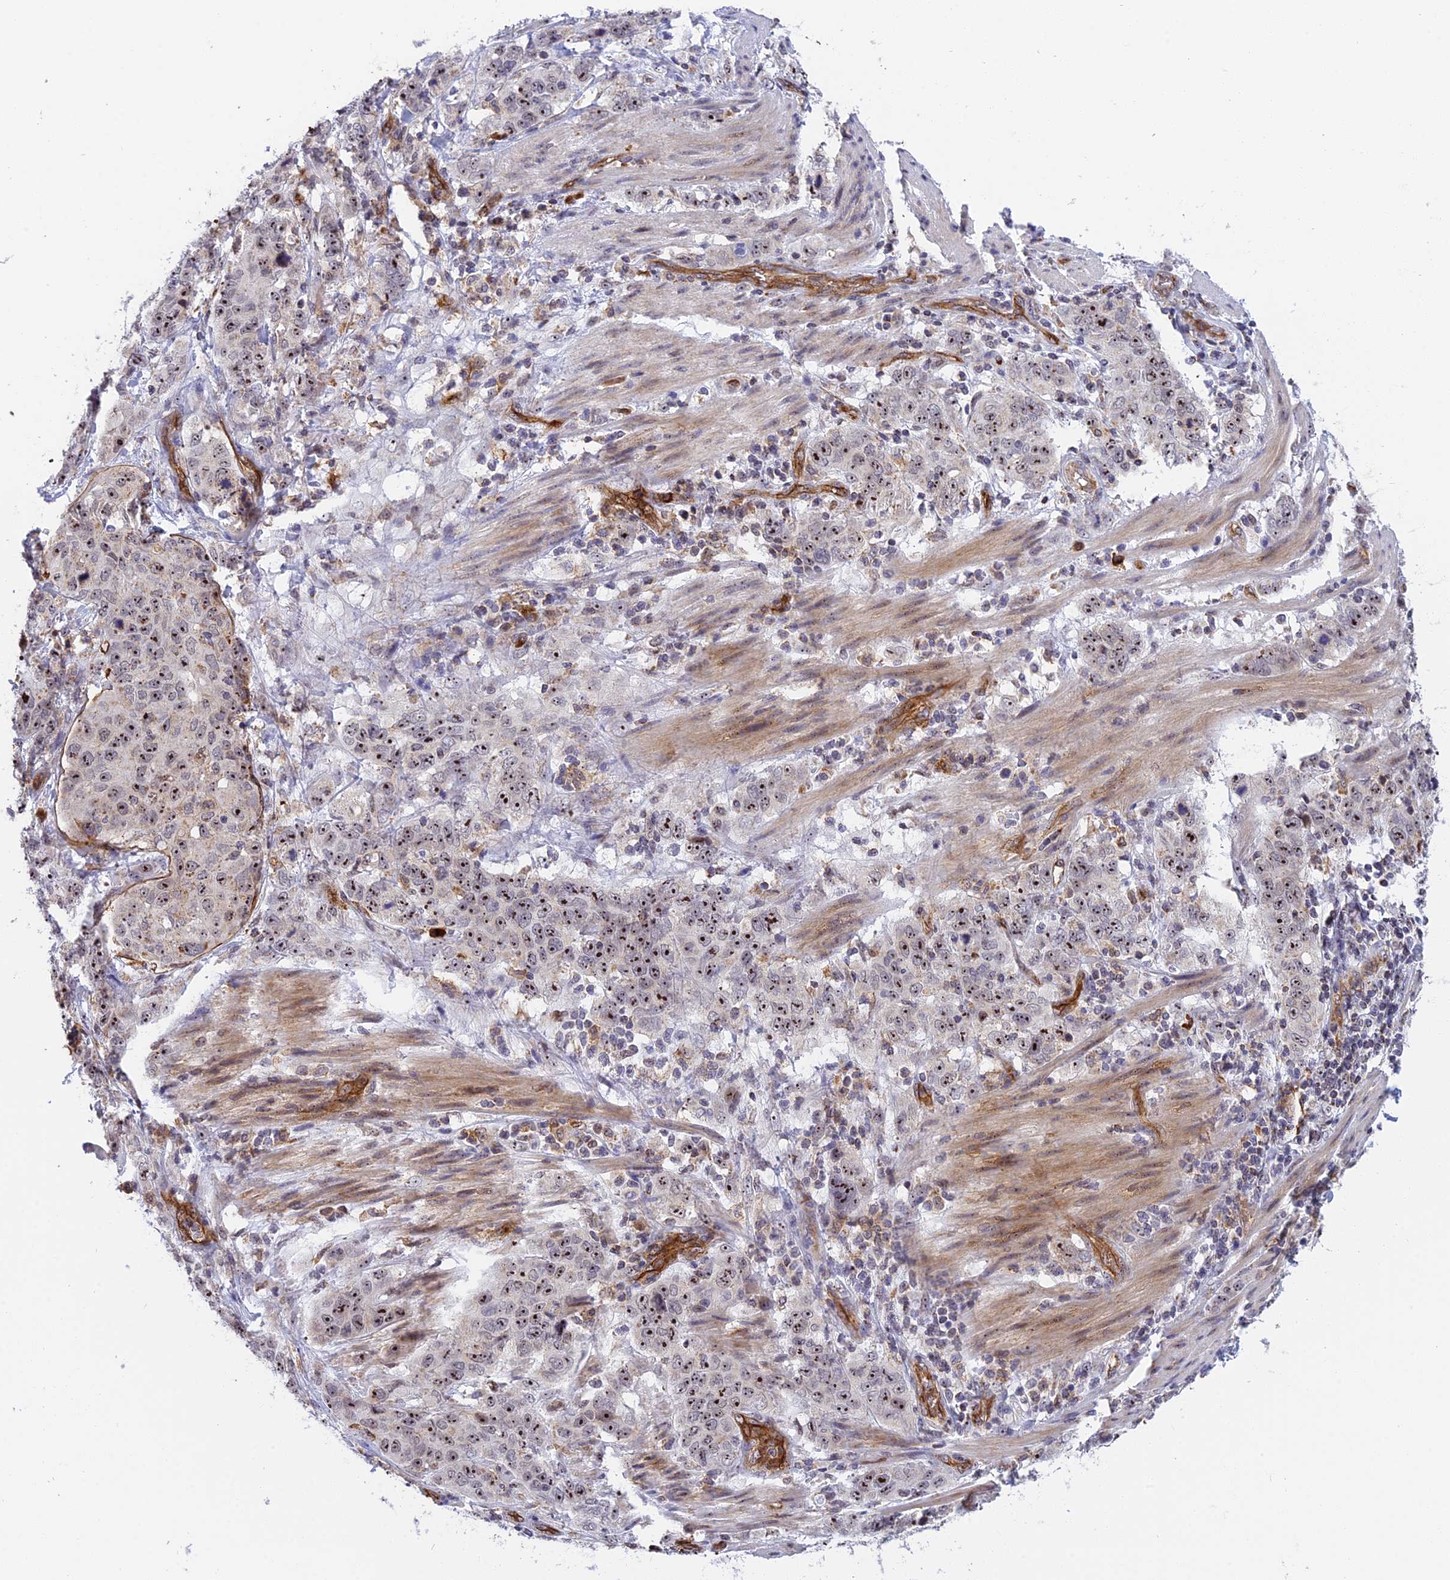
{"staining": {"intensity": "moderate", "quantity": ">75%", "location": "nuclear"}, "tissue": "stomach cancer", "cell_type": "Tumor cells", "image_type": "cancer", "snomed": [{"axis": "morphology", "description": "Adenocarcinoma, NOS"}, {"axis": "topography", "description": "Stomach"}], "caption": "Protein analysis of adenocarcinoma (stomach) tissue exhibits moderate nuclear positivity in about >75% of tumor cells.", "gene": "MPND", "patient": {"sex": "male", "age": 48}}